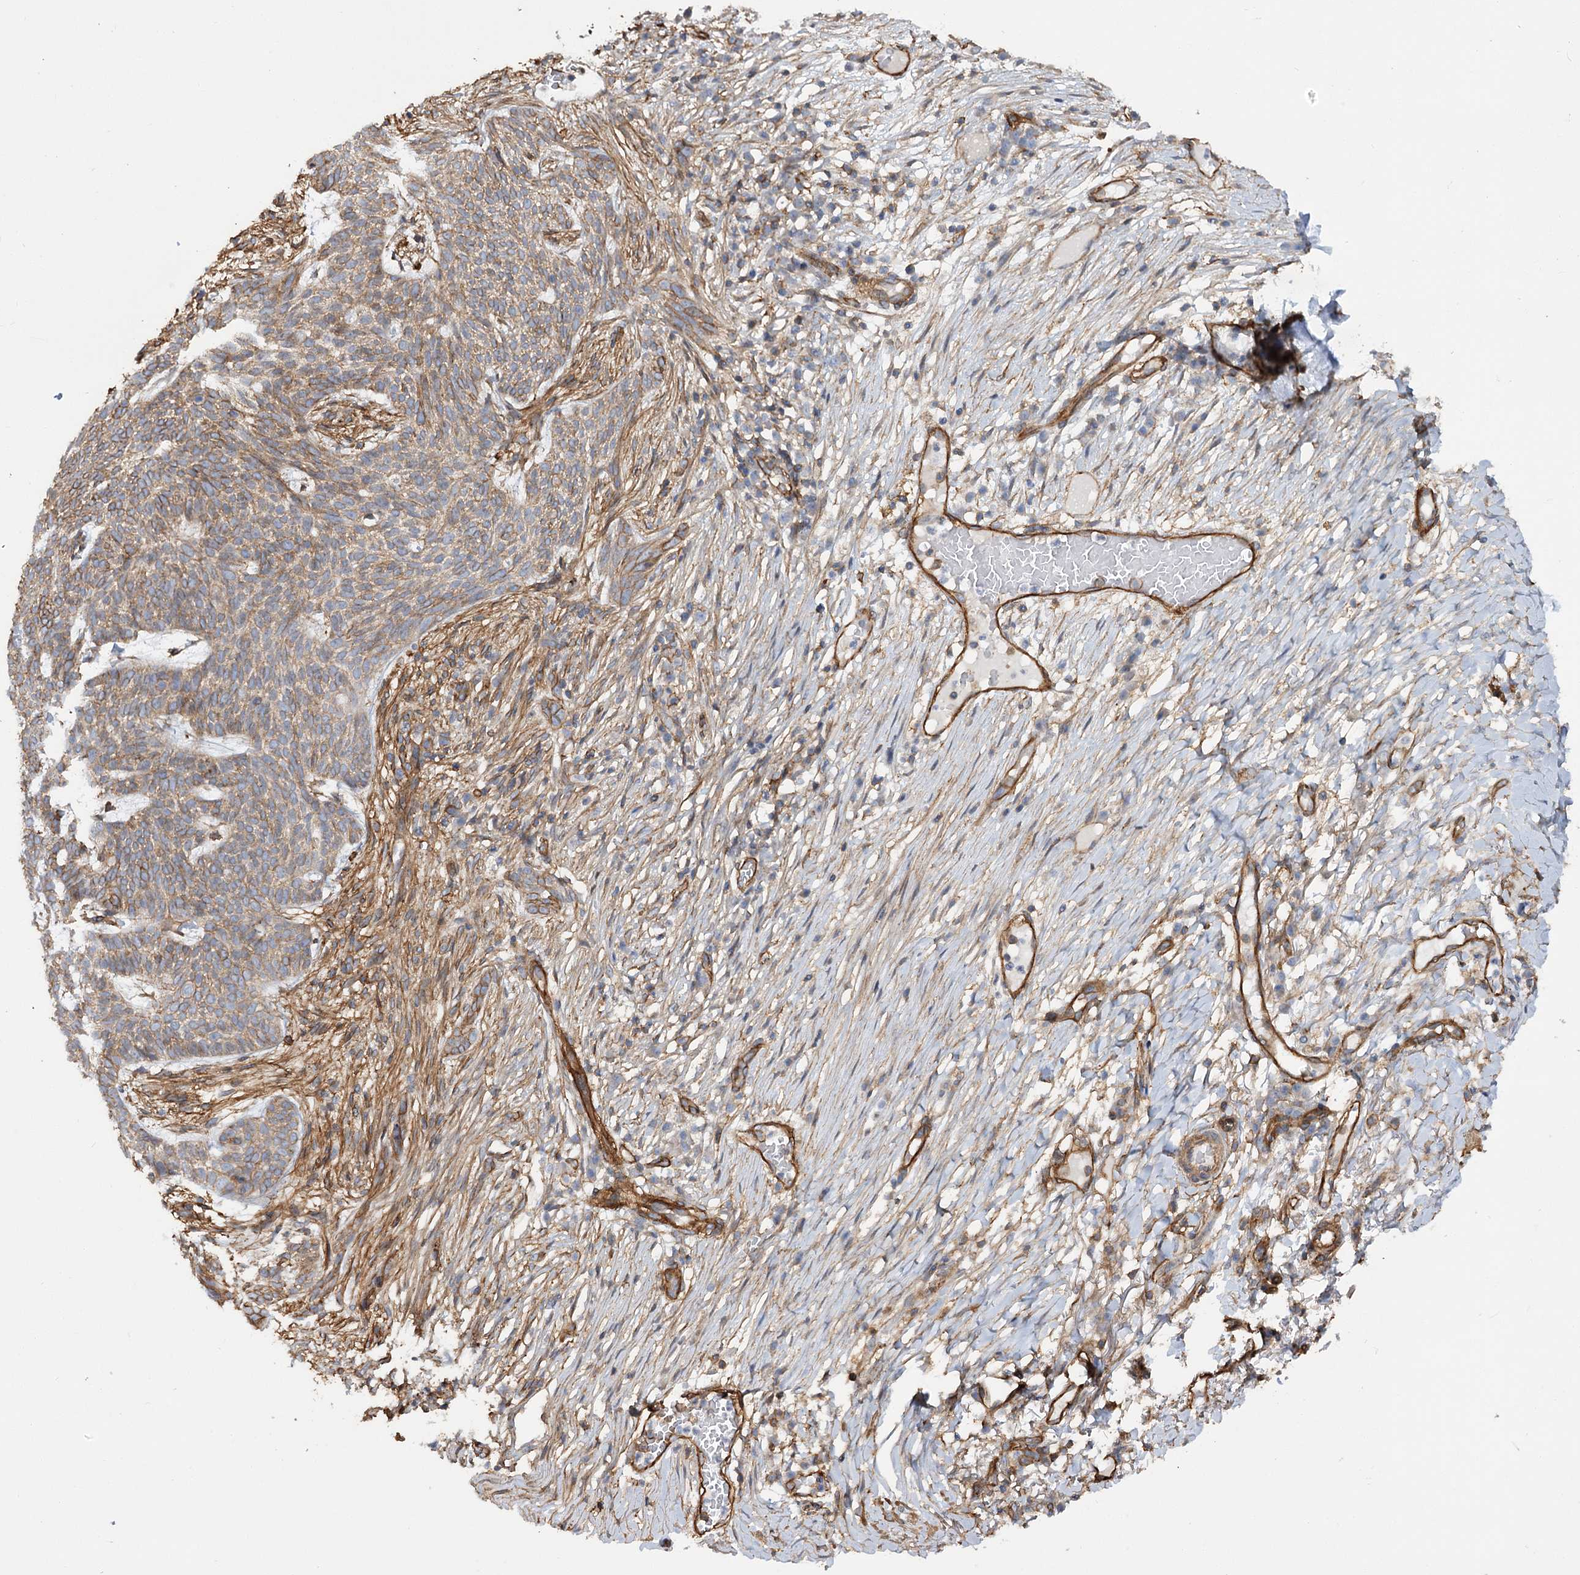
{"staining": {"intensity": "moderate", "quantity": ">75%", "location": "cytoplasmic/membranous"}, "tissue": "skin cancer", "cell_type": "Tumor cells", "image_type": "cancer", "snomed": [{"axis": "morphology", "description": "Normal tissue, NOS"}, {"axis": "morphology", "description": "Basal cell carcinoma"}, {"axis": "topography", "description": "Skin"}], "caption": "Approximately >75% of tumor cells in skin basal cell carcinoma exhibit moderate cytoplasmic/membranous protein expression as visualized by brown immunohistochemical staining.", "gene": "SYNPO2", "patient": {"sex": "male", "age": 64}}